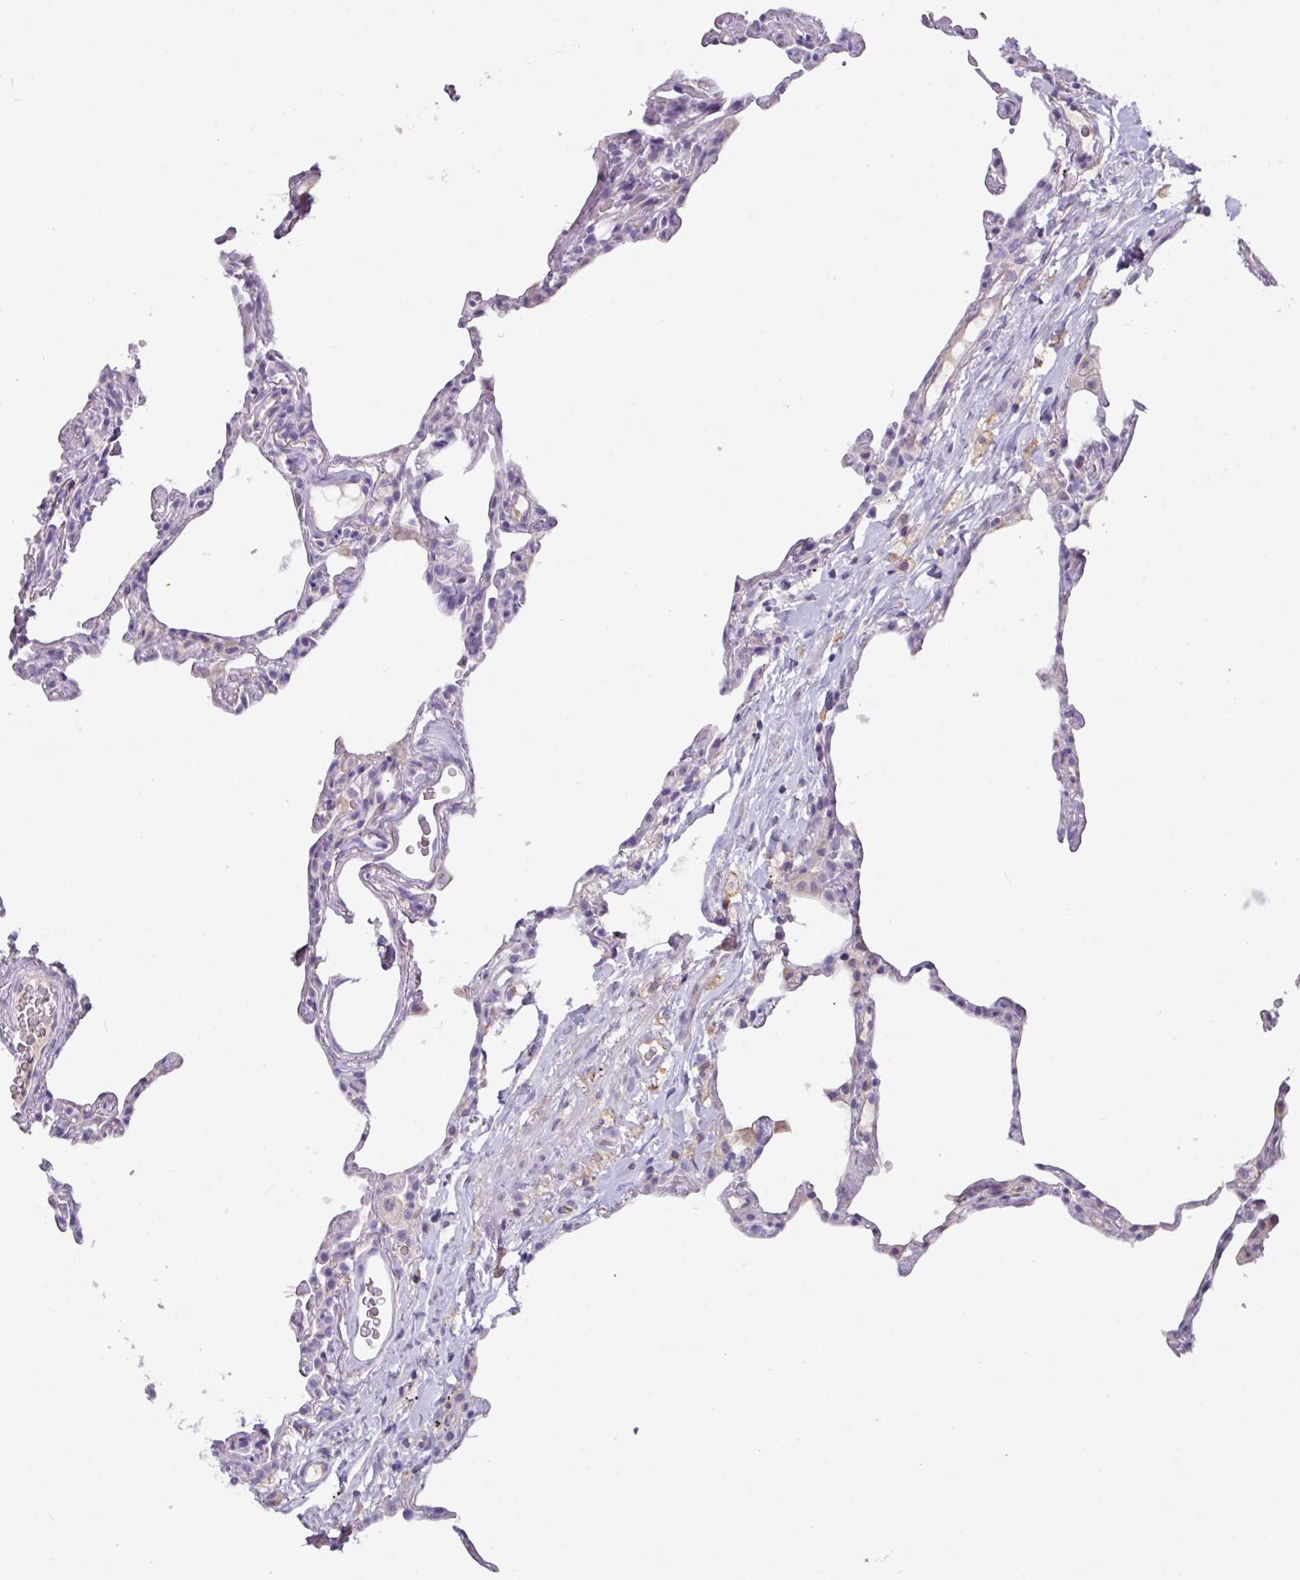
{"staining": {"intensity": "negative", "quantity": "none", "location": "none"}, "tissue": "lung", "cell_type": "Alveolar cells", "image_type": "normal", "snomed": [{"axis": "morphology", "description": "Normal tissue, NOS"}, {"axis": "topography", "description": "Lung"}], "caption": "The immunohistochemistry micrograph has no significant expression in alveolar cells of lung. (Brightfield microscopy of DAB immunohistochemistry (IHC) at high magnification).", "gene": "ZNF524", "patient": {"sex": "female", "age": 57}}